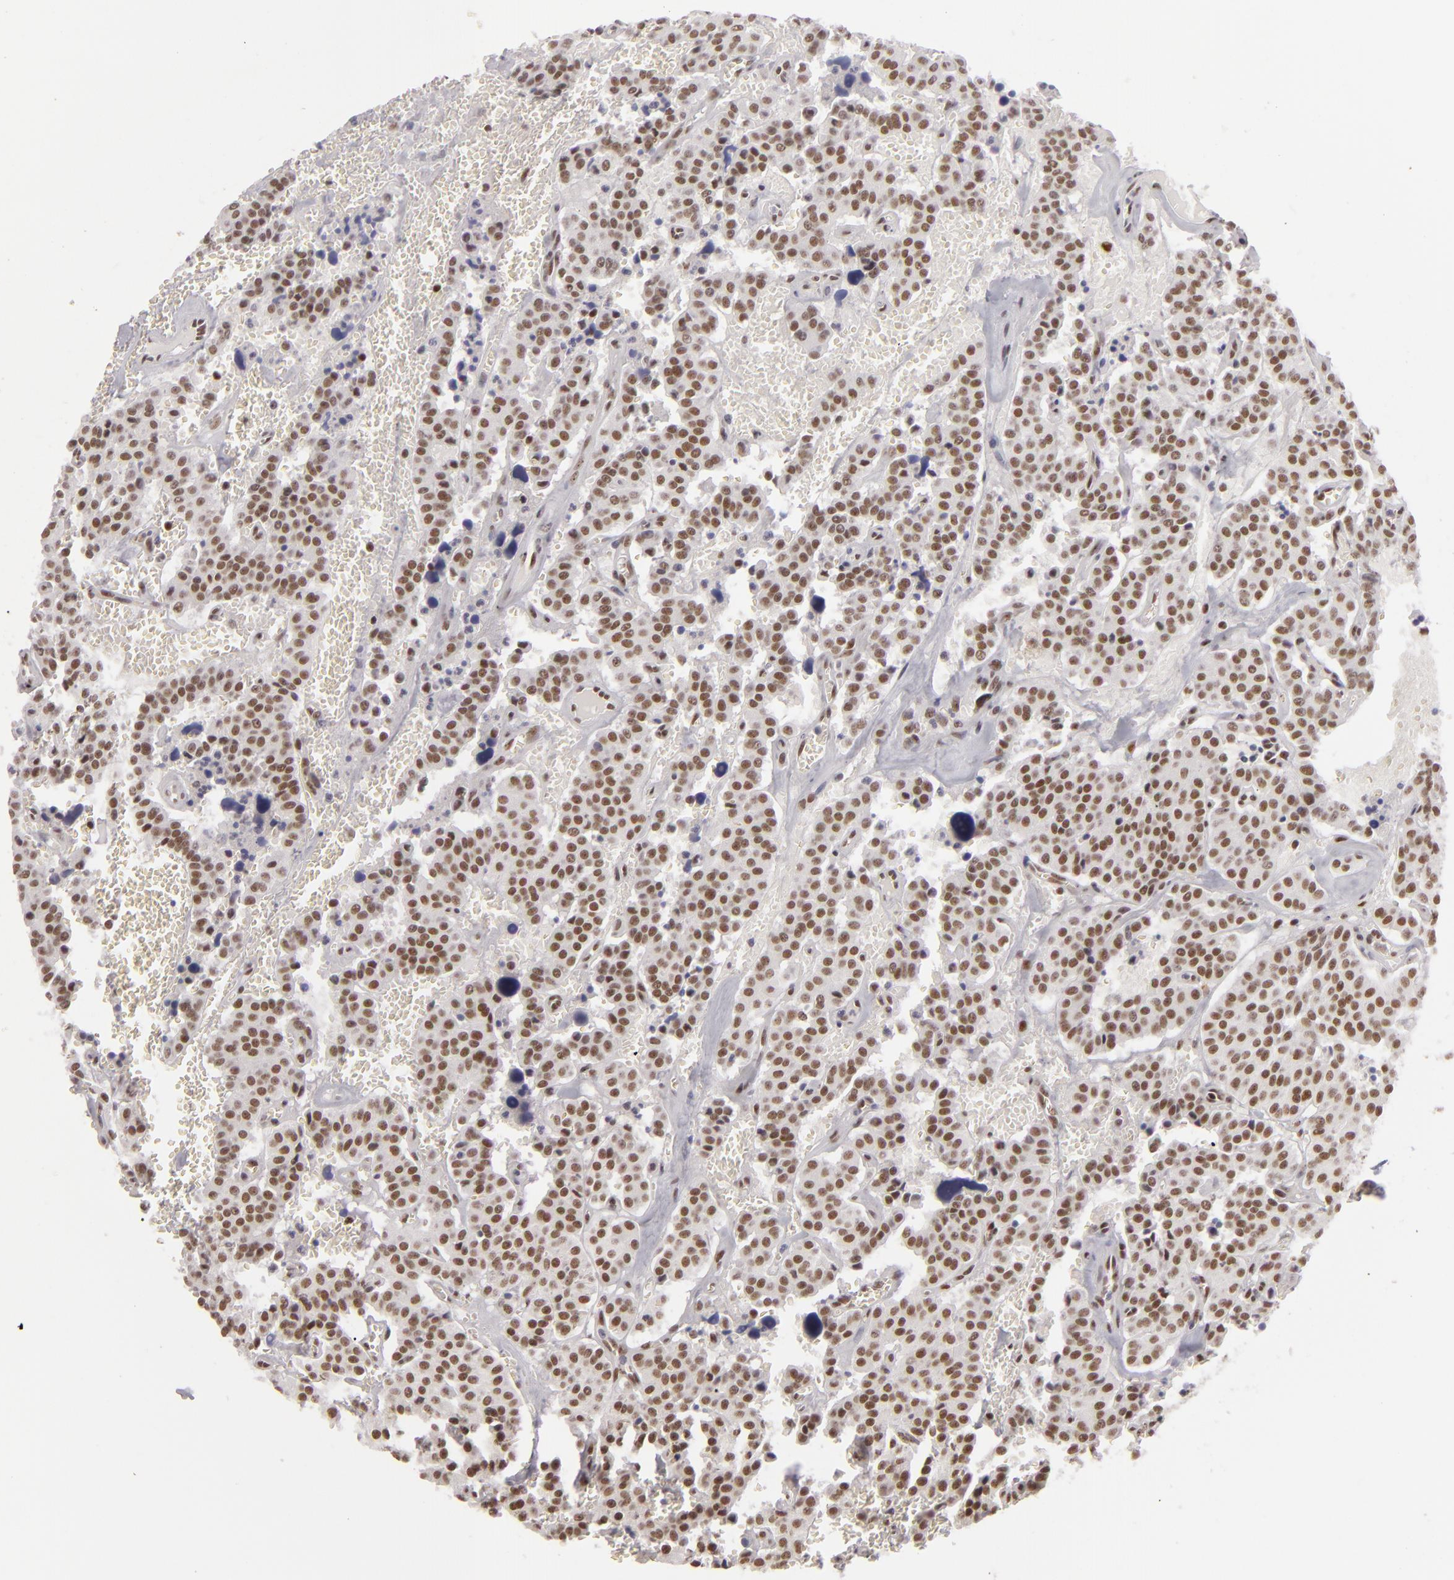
{"staining": {"intensity": "moderate", "quantity": ">75%", "location": "nuclear"}, "tissue": "carcinoid", "cell_type": "Tumor cells", "image_type": "cancer", "snomed": [{"axis": "morphology", "description": "Carcinoid, malignant, NOS"}, {"axis": "topography", "description": "Bronchus"}], "caption": "Immunohistochemical staining of human carcinoid shows moderate nuclear protein staining in about >75% of tumor cells.", "gene": "DAXX", "patient": {"sex": "male", "age": 55}}